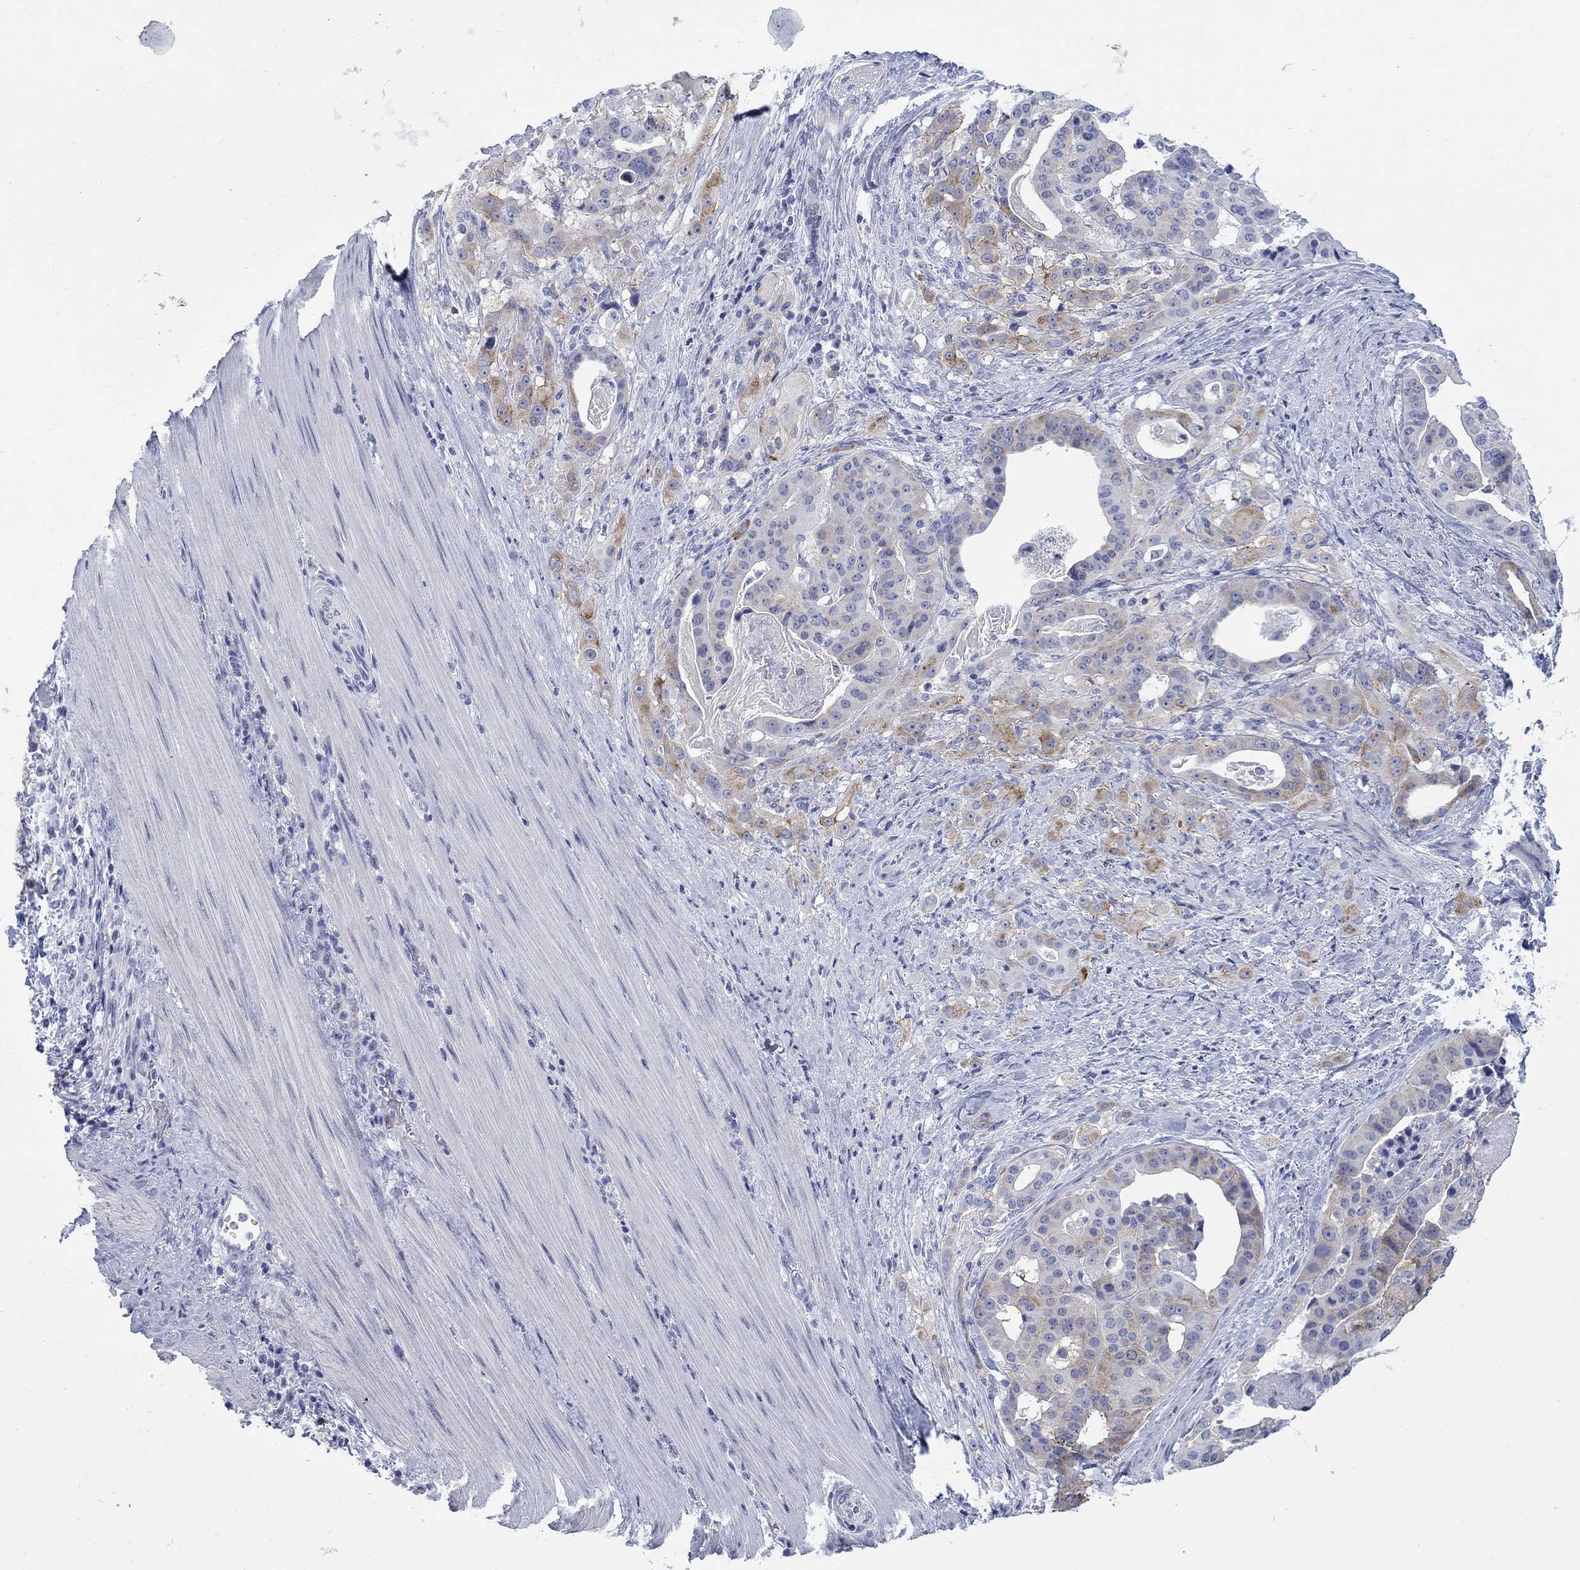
{"staining": {"intensity": "moderate", "quantity": "<25%", "location": "cytoplasmic/membranous"}, "tissue": "stomach cancer", "cell_type": "Tumor cells", "image_type": "cancer", "snomed": [{"axis": "morphology", "description": "Adenocarcinoma, NOS"}, {"axis": "topography", "description": "Stomach"}], "caption": "Stomach cancer (adenocarcinoma) stained for a protein reveals moderate cytoplasmic/membranous positivity in tumor cells.", "gene": "IGF2BP3", "patient": {"sex": "male", "age": 48}}